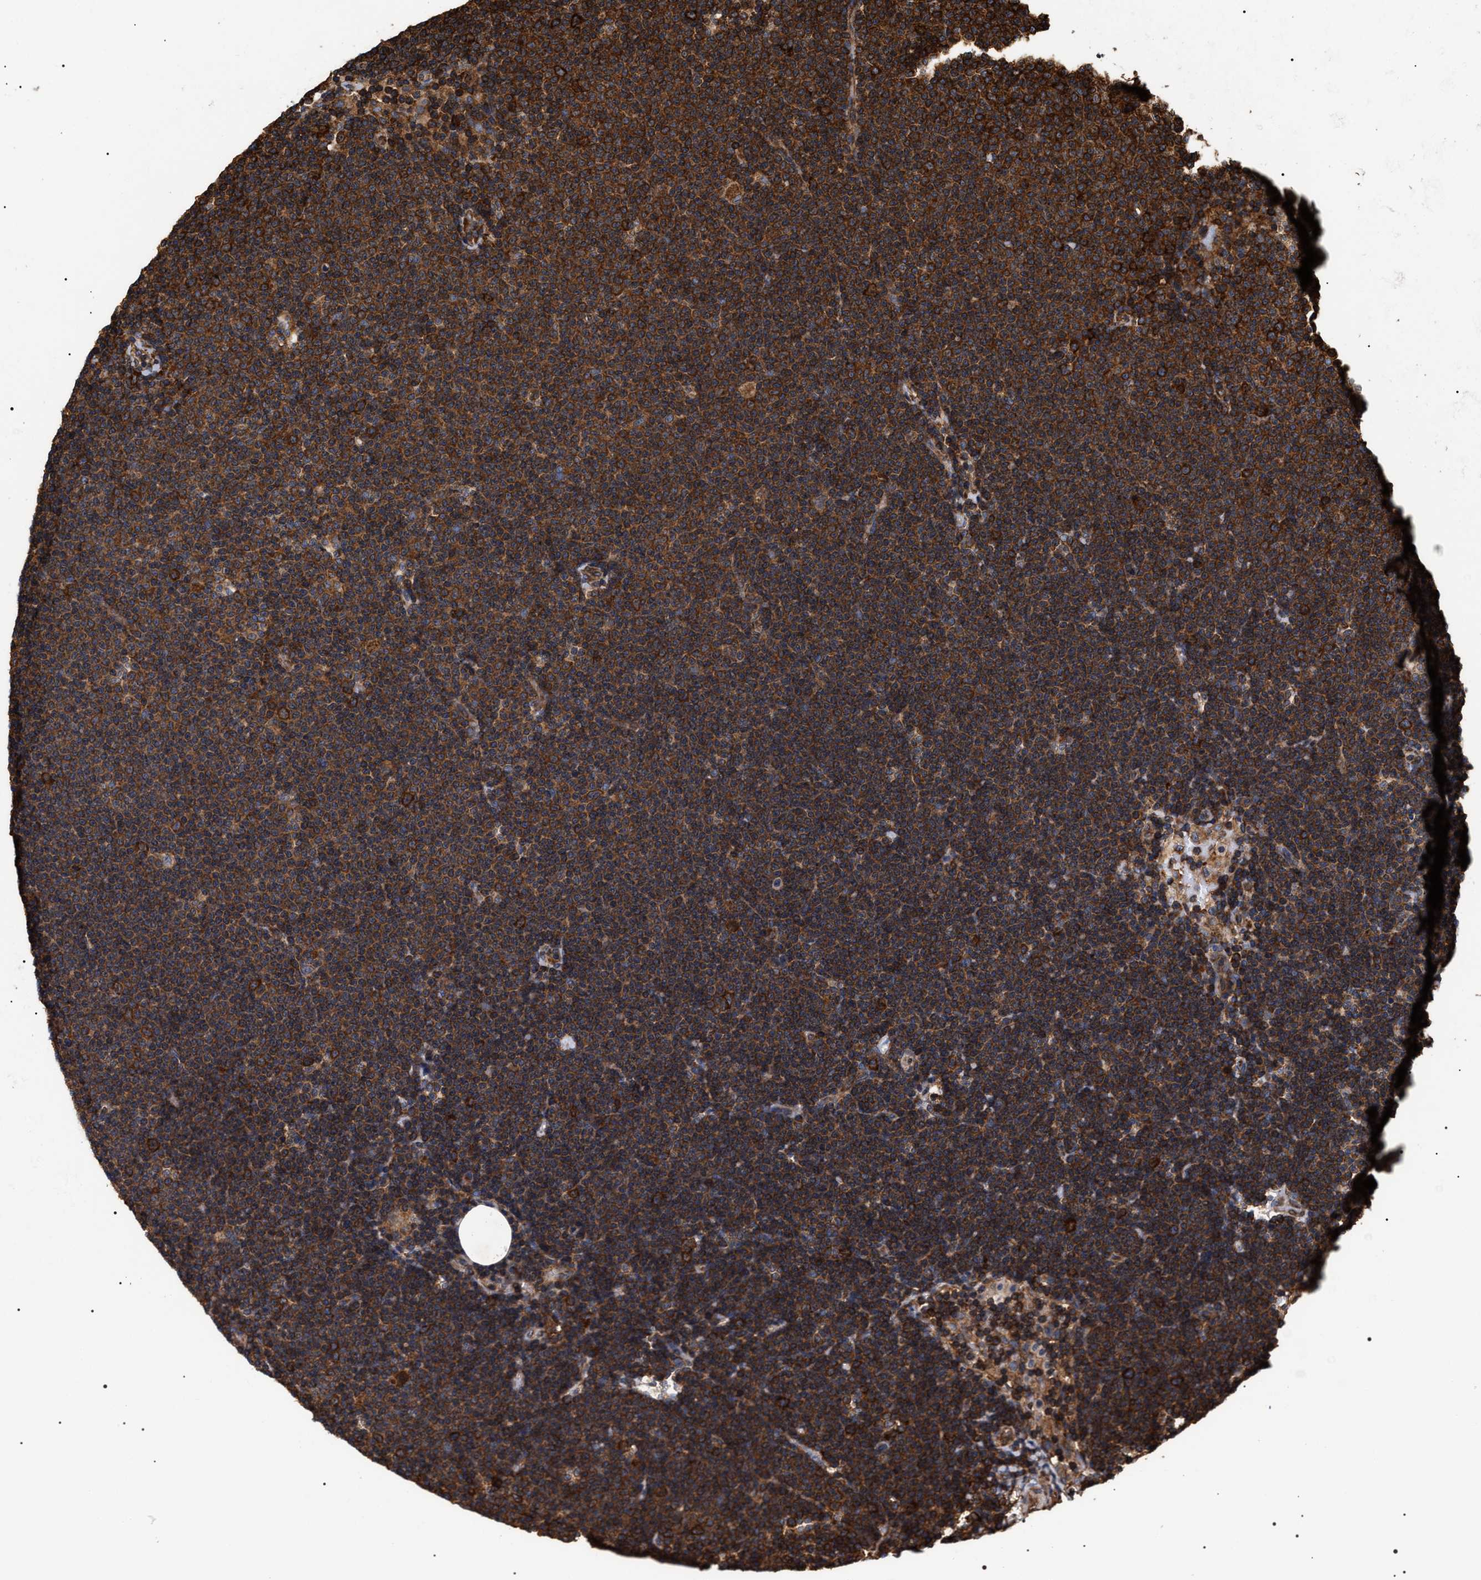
{"staining": {"intensity": "strong", "quantity": ">75%", "location": "cytoplasmic/membranous"}, "tissue": "lymphoma", "cell_type": "Tumor cells", "image_type": "cancer", "snomed": [{"axis": "morphology", "description": "Malignant lymphoma, non-Hodgkin's type, Low grade"}, {"axis": "topography", "description": "Lymph node"}], "caption": "Immunohistochemistry photomicrograph of neoplastic tissue: malignant lymphoma, non-Hodgkin's type (low-grade) stained using immunohistochemistry exhibits high levels of strong protein expression localized specifically in the cytoplasmic/membranous of tumor cells, appearing as a cytoplasmic/membranous brown color.", "gene": "SERBP1", "patient": {"sex": "female", "age": 53}}